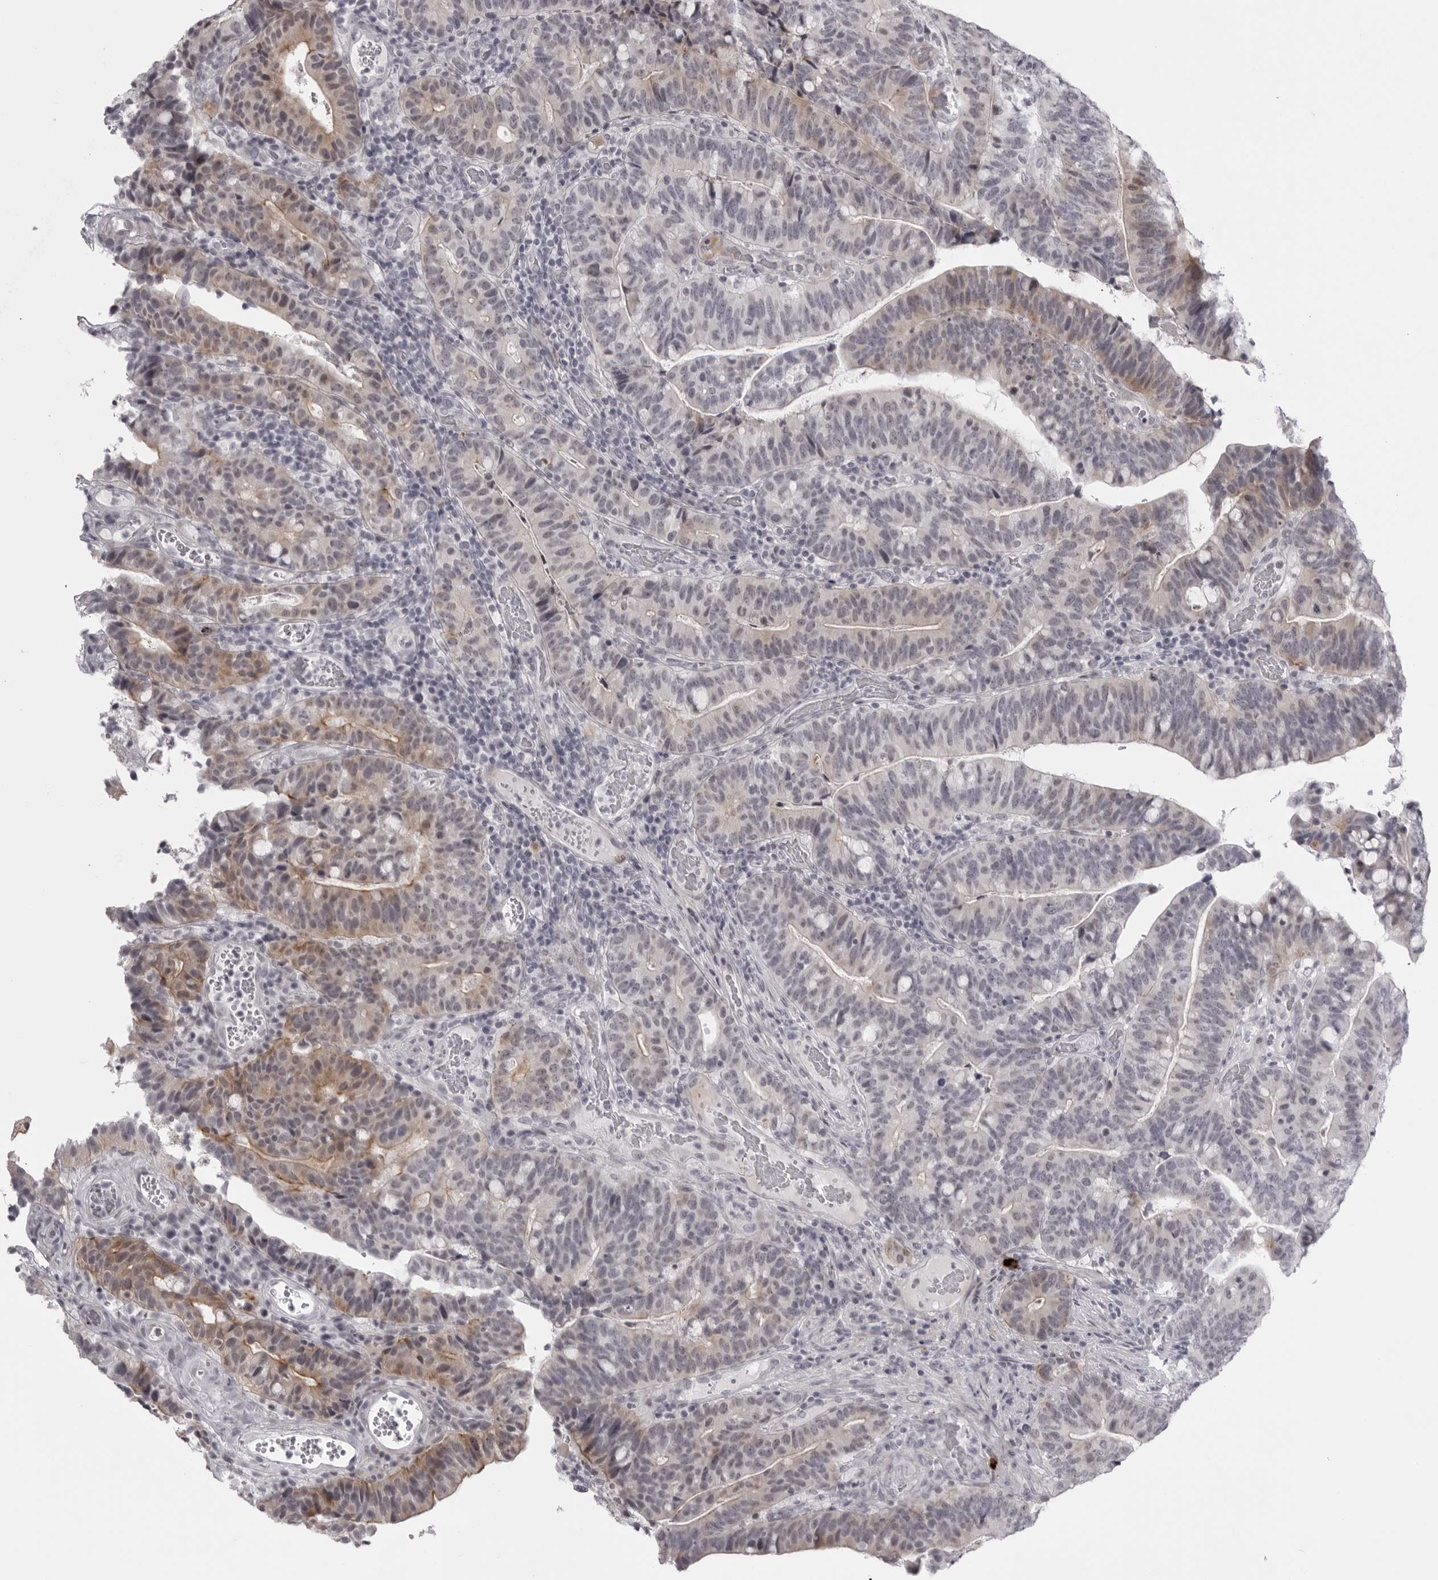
{"staining": {"intensity": "moderate", "quantity": "<25%", "location": "cytoplasmic/membranous"}, "tissue": "colorectal cancer", "cell_type": "Tumor cells", "image_type": "cancer", "snomed": [{"axis": "morphology", "description": "Adenocarcinoma, NOS"}, {"axis": "topography", "description": "Colon"}], "caption": "Moderate cytoplasmic/membranous protein positivity is appreciated in approximately <25% of tumor cells in colorectal adenocarcinoma.", "gene": "NUDT18", "patient": {"sex": "female", "age": 66}}